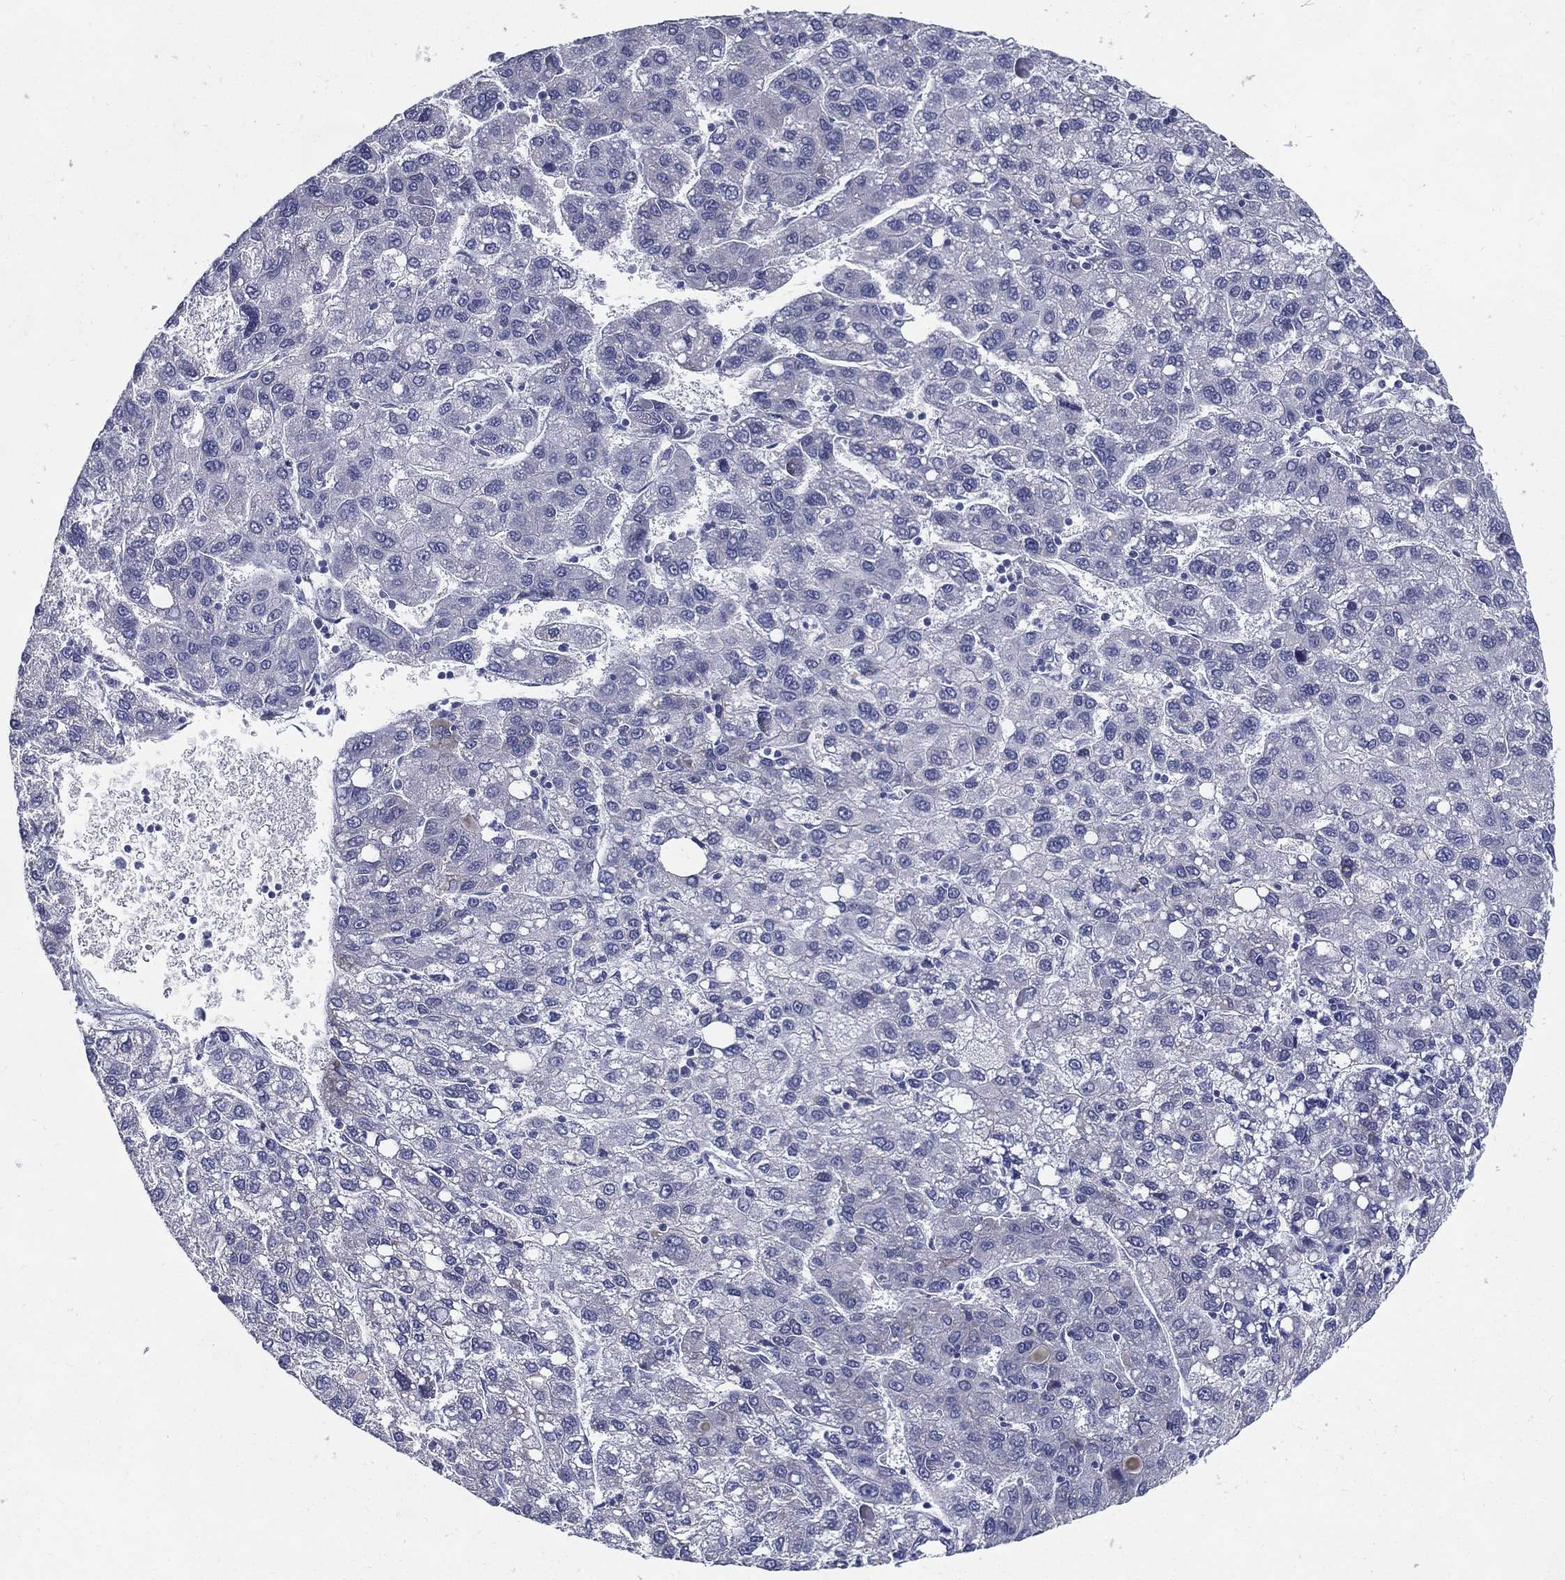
{"staining": {"intensity": "negative", "quantity": "none", "location": "none"}, "tissue": "liver cancer", "cell_type": "Tumor cells", "image_type": "cancer", "snomed": [{"axis": "morphology", "description": "Carcinoma, Hepatocellular, NOS"}, {"axis": "topography", "description": "Liver"}], "caption": "Tumor cells are negative for brown protein staining in liver cancer. The staining was performed using DAB to visualize the protein expression in brown, while the nuclei were stained in blue with hematoxylin (Magnification: 20x).", "gene": "KIF2C", "patient": {"sex": "female", "age": 82}}